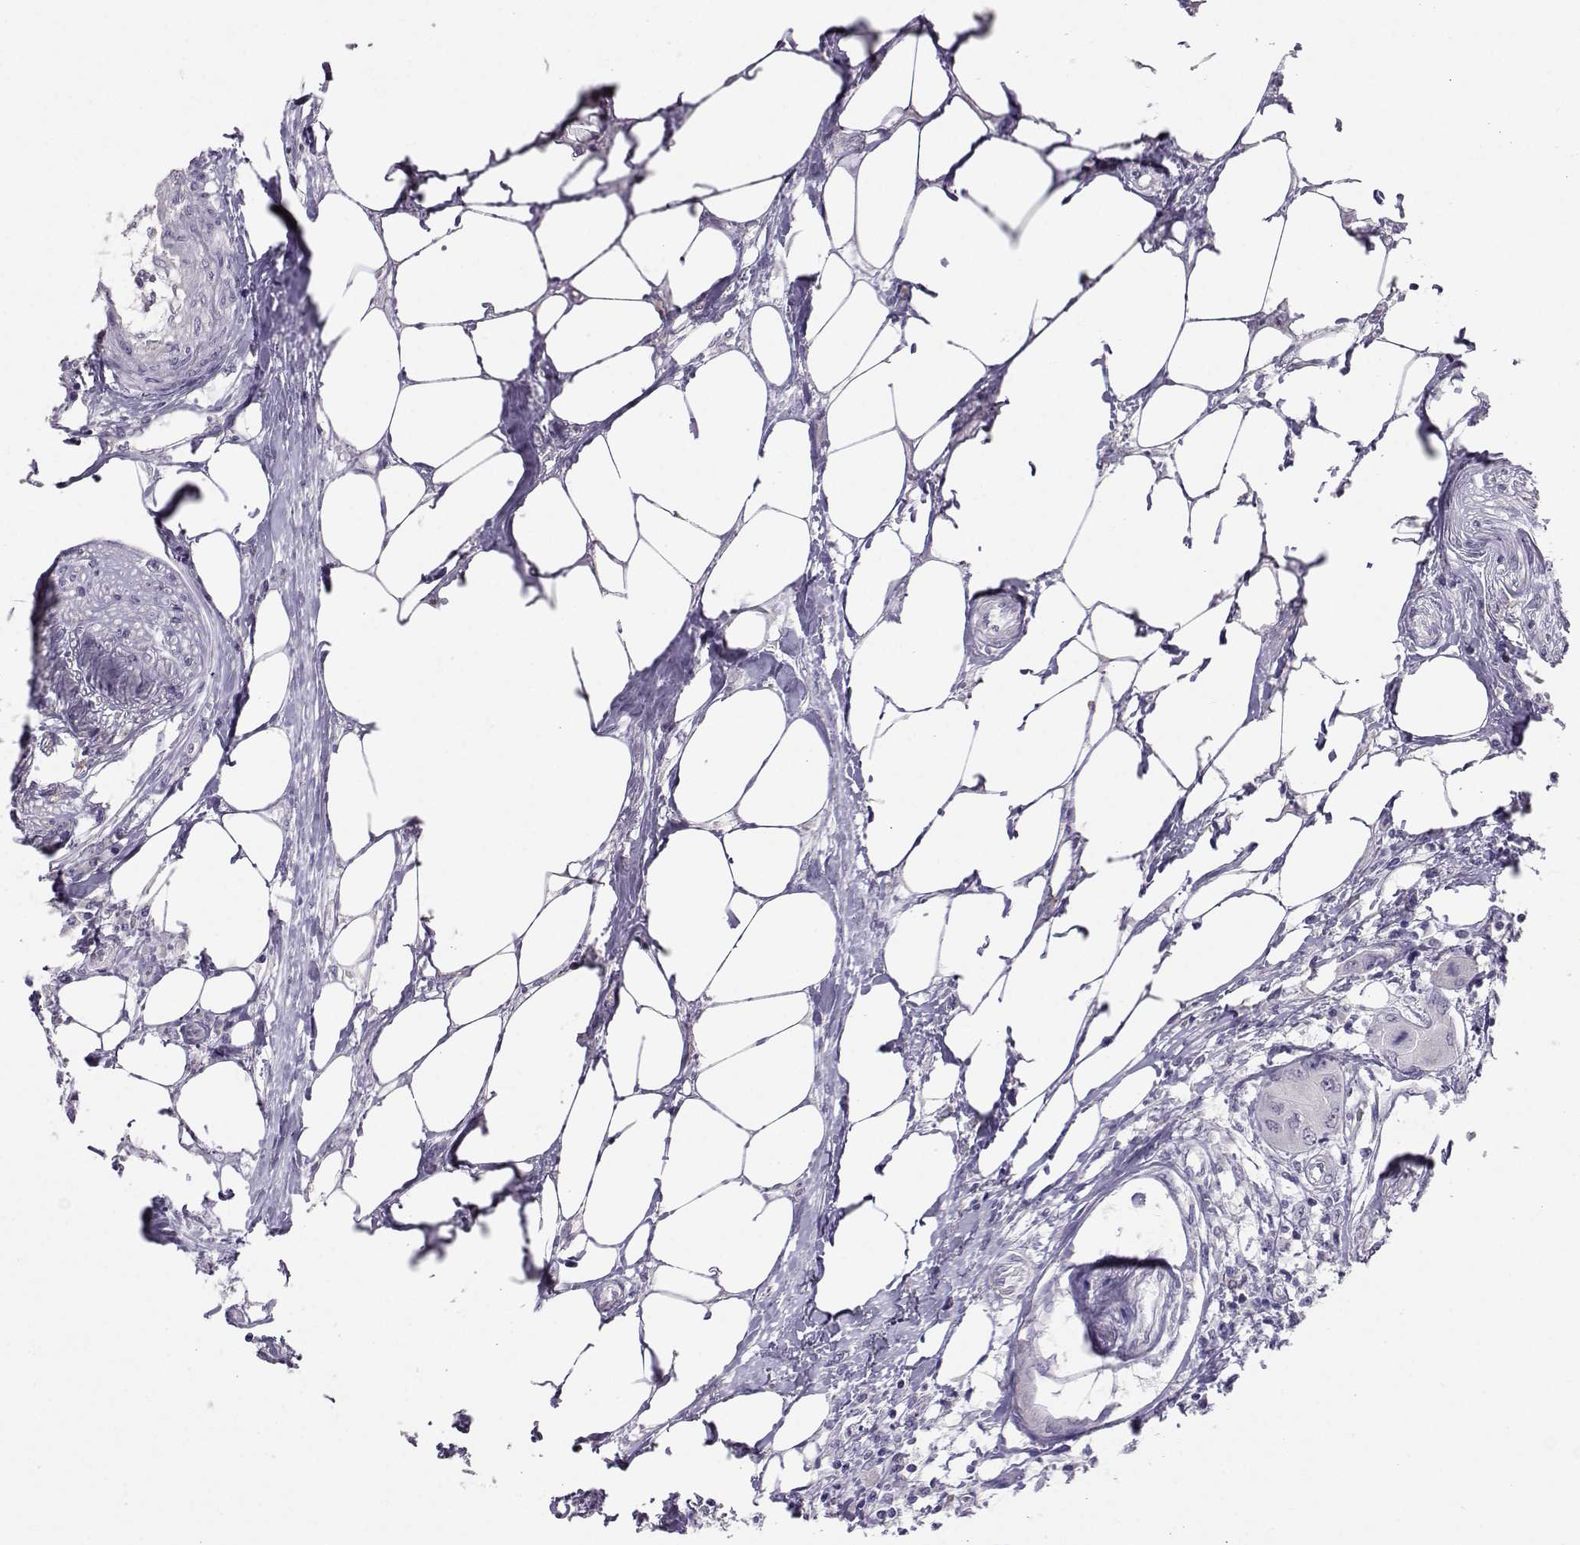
{"staining": {"intensity": "negative", "quantity": "none", "location": "none"}, "tissue": "urothelial cancer", "cell_type": "Tumor cells", "image_type": "cancer", "snomed": [{"axis": "morphology", "description": "Urothelial carcinoma, NOS"}, {"axis": "morphology", "description": "Urothelial carcinoma, High grade"}, {"axis": "topography", "description": "Urinary bladder"}], "caption": "The histopathology image exhibits no staining of tumor cells in transitional cell carcinoma.", "gene": "DNAAF1", "patient": {"sex": "male", "age": 63}}